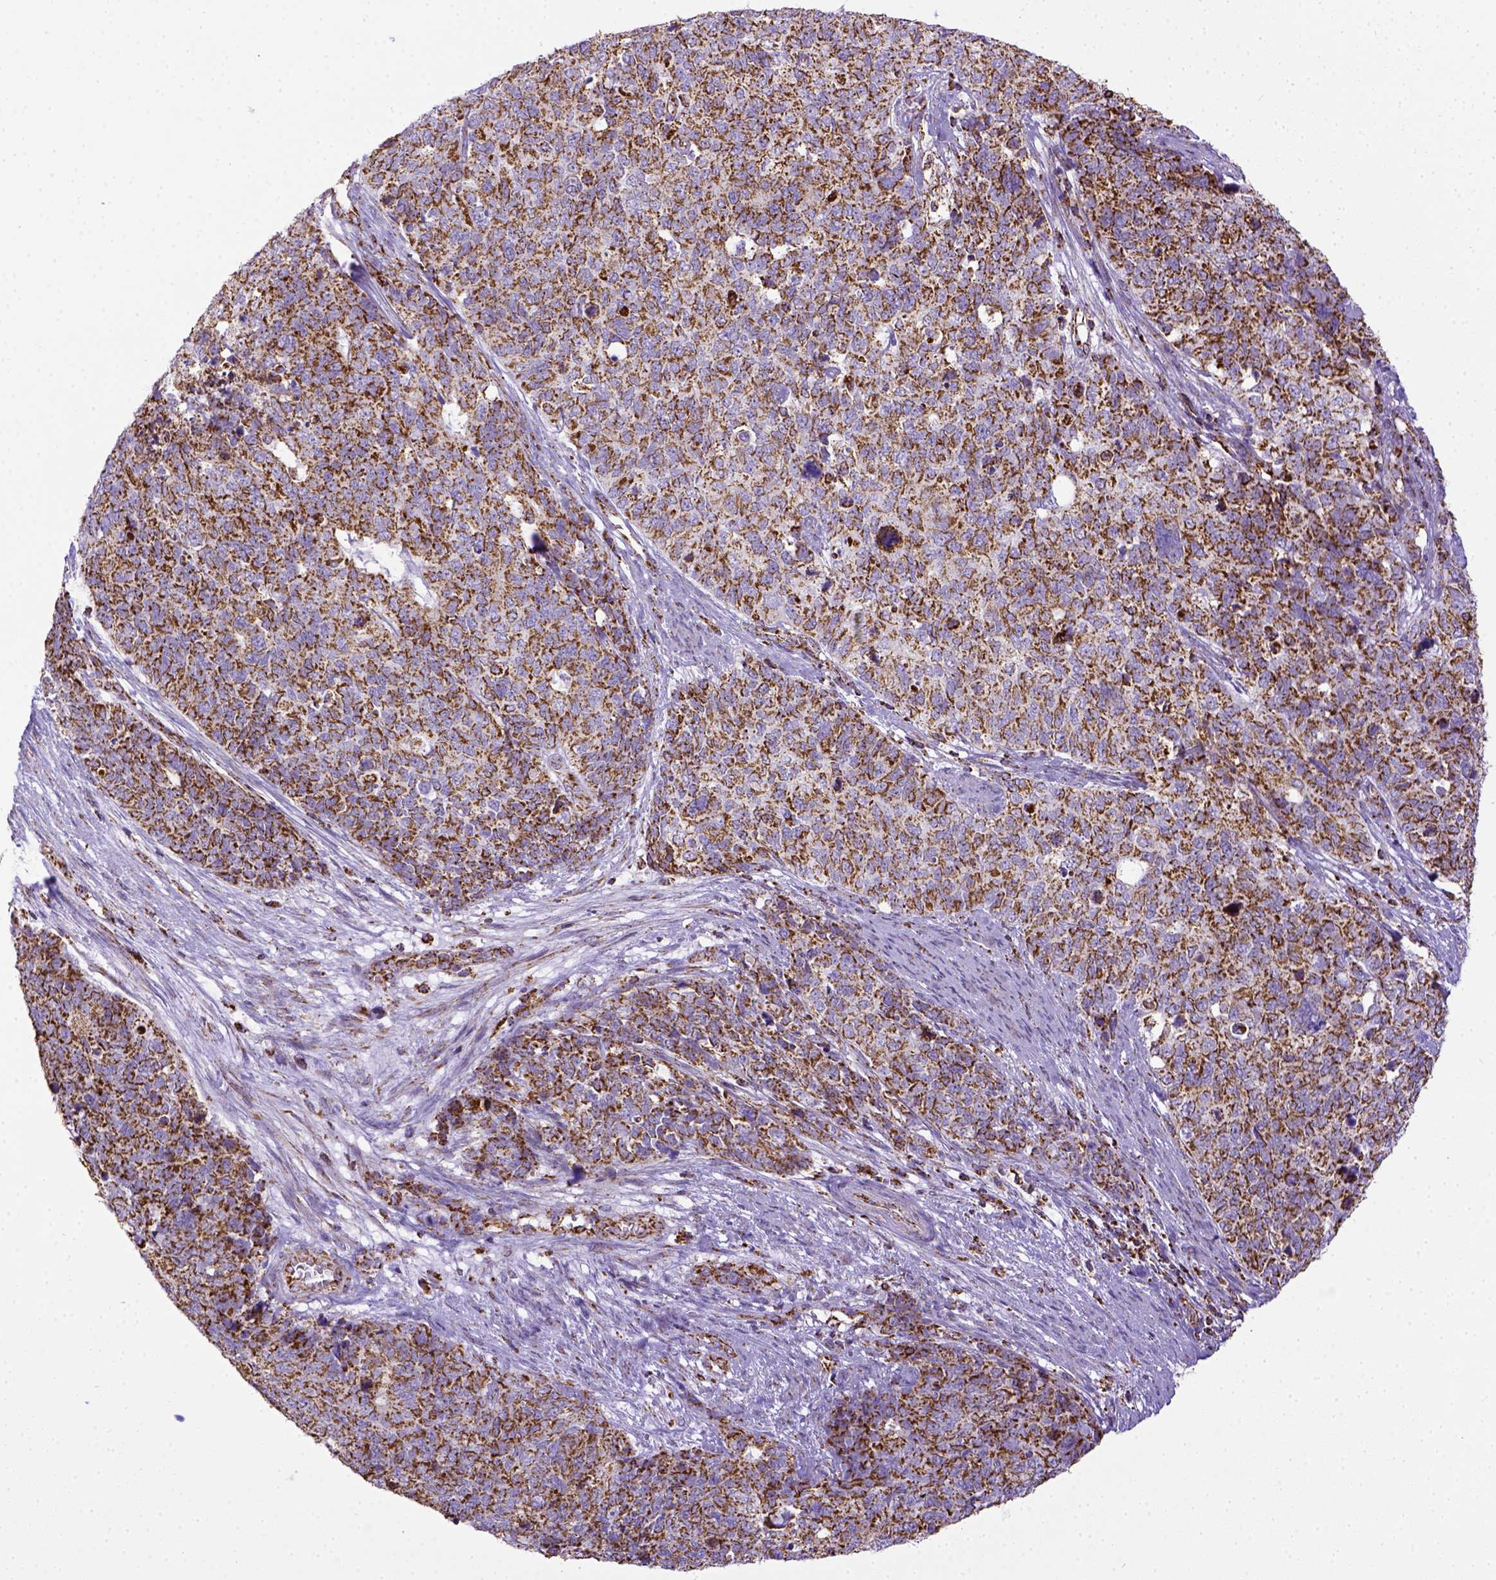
{"staining": {"intensity": "moderate", "quantity": ">75%", "location": "cytoplasmic/membranous"}, "tissue": "cervical cancer", "cell_type": "Tumor cells", "image_type": "cancer", "snomed": [{"axis": "morphology", "description": "Squamous cell carcinoma, NOS"}, {"axis": "topography", "description": "Cervix"}], "caption": "The histopathology image exhibits staining of cervical cancer (squamous cell carcinoma), revealing moderate cytoplasmic/membranous protein expression (brown color) within tumor cells.", "gene": "MT-CO1", "patient": {"sex": "female", "age": 63}}